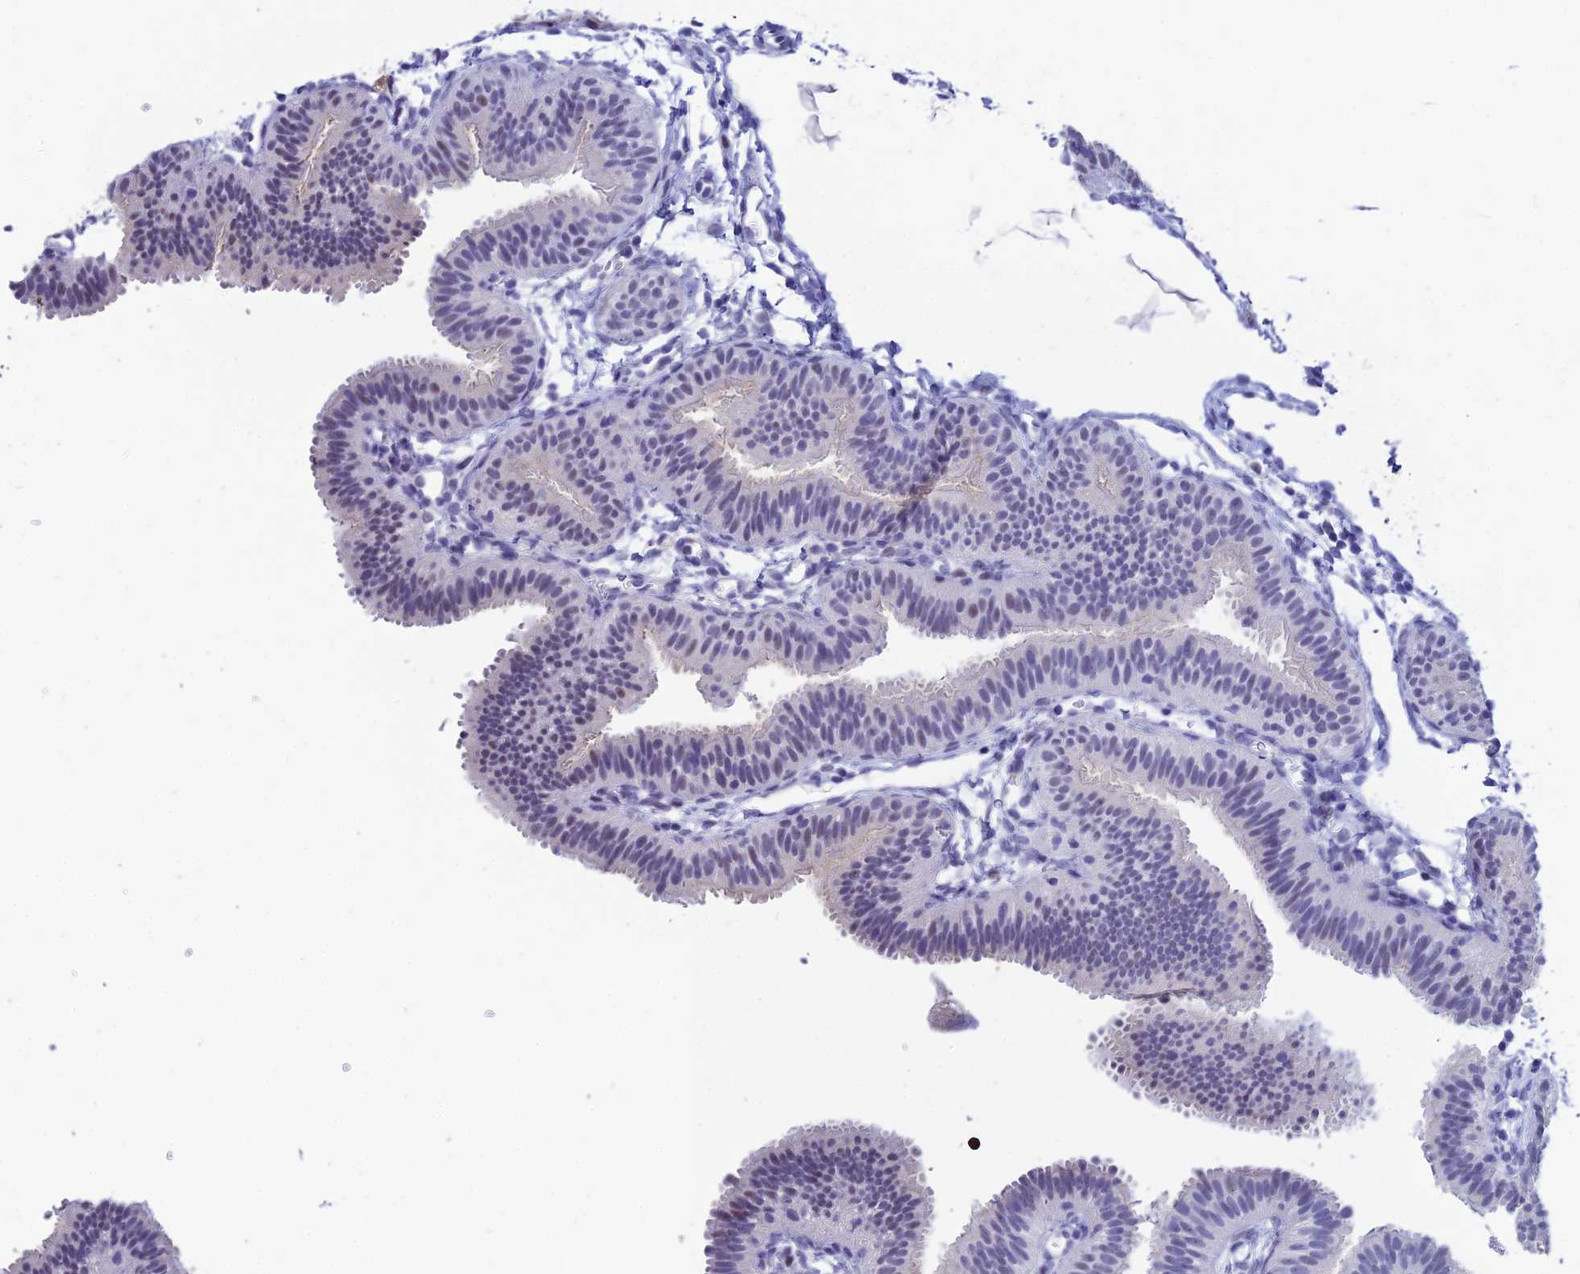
{"staining": {"intensity": "negative", "quantity": "none", "location": "none"}, "tissue": "fallopian tube", "cell_type": "Glandular cells", "image_type": "normal", "snomed": [{"axis": "morphology", "description": "Normal tissue, NOS"}, {"axis": "topography", "description": "Fallopian tube"}], "caption": "High power microscopy histopathology image of an immunohistochemistry image of unremarkable fallopian tube, revealing no significant staining in glandular cells.", "gene": "MFSD2B", "patient": {"sex": "female", "age": 35}}